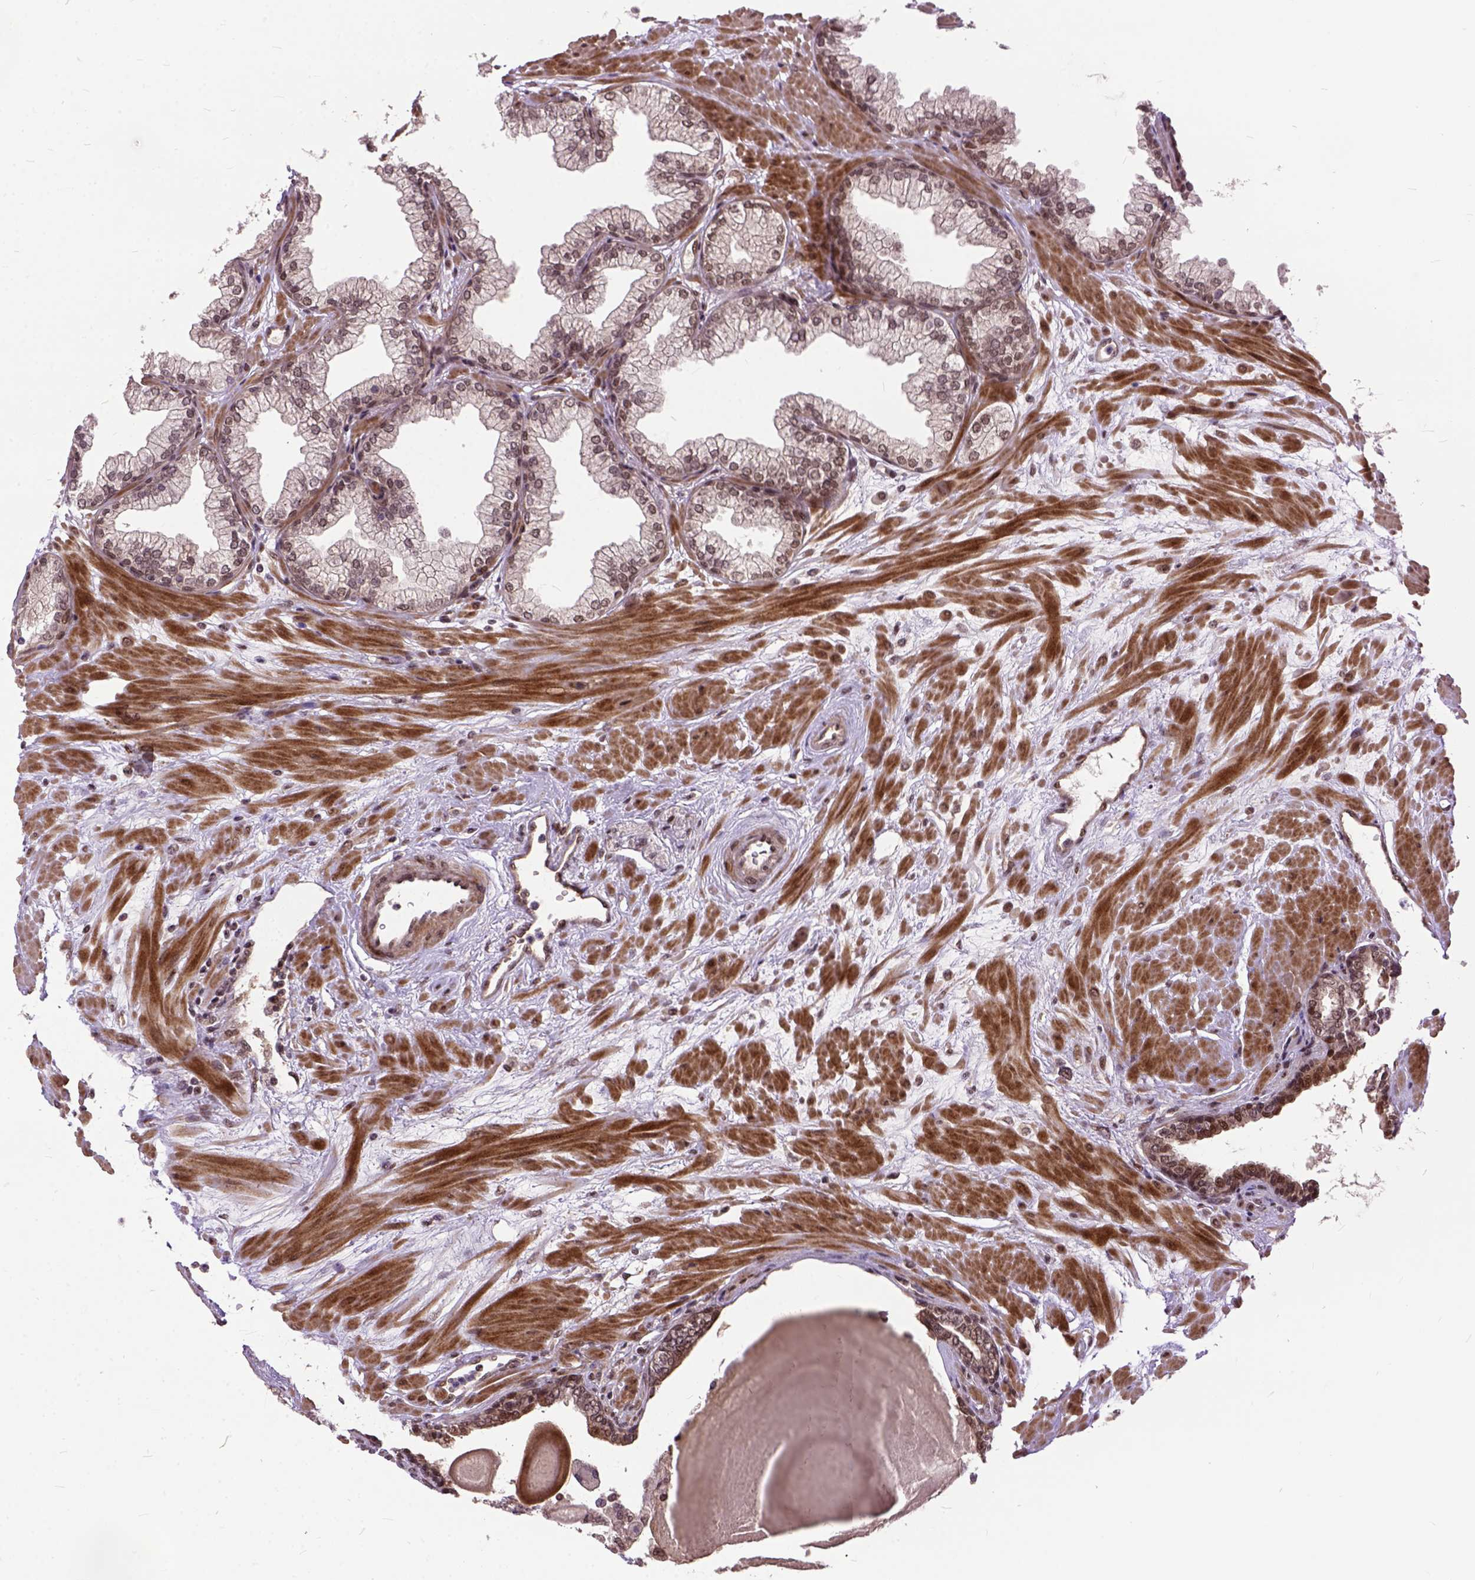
{"staining": {"intensity": "strong", "quantity": ">75%", "location": "nuclear"}, "tissue": "prostate", "cell_type": "Glandular cells", "image_type": "normal", "snomed": [{"axis": "morphology", "description": "Normal tissue, NOS"}, {"axis": "topography", "description": "Prostate"}, {"axis": "topography", "description": "Peripheral nerve tissue"}], "caption": "The micrograph displays staining of unremarkable prostate, revealing strong nuclear protein expression (brown color) within glandular cells. The staining was performed using DAB (3,3'-diaminobenzidine) to visualize the protein expression in brown, while the nuclei were stained in blue with hematoxylin (Magnification: 20x).", "gene": "ZNF630", "patient": {"sex": "male", "age": 61}}